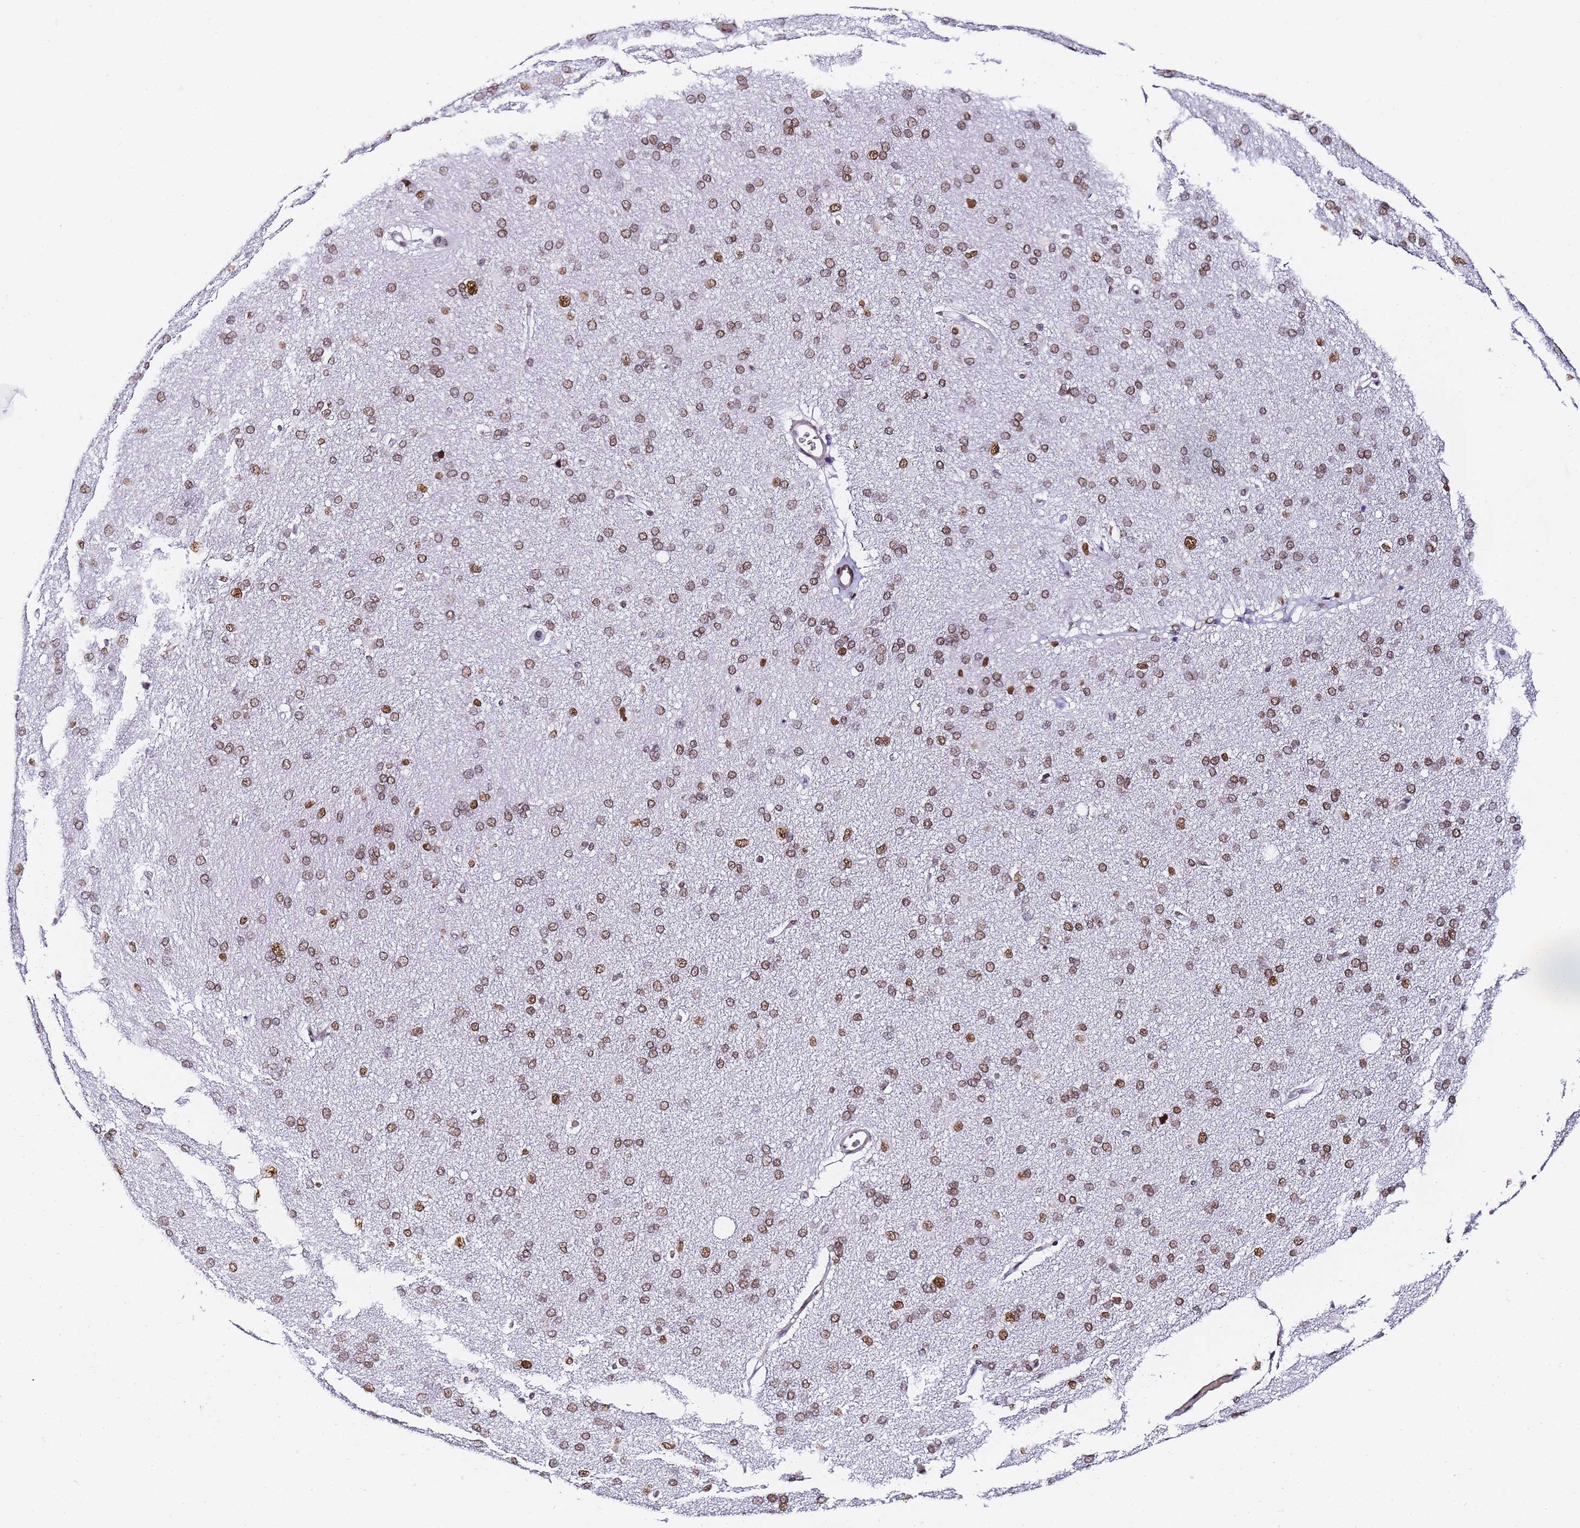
{"staining": {"intensity": "strong", "quantity": "<25%", "location": "nuclear"}, "tissue": "cerebral cortex", "cell_type": "Endothelial cells", "image_type": "normal", "snomed": [{"axis": "morphology", "description": "Normal tissue, NOS"}, {"axis": "topography", "description": "Cerebral cortex"}], "caption": "Immunohistochemical staining of unremarkable cerebral cortex demonstrates <25% levels of strong nuclear protein staining in about <25% of endothelial cells.", "gene": "POLR1A", "patient": {"sex": "male", "age": 62}}